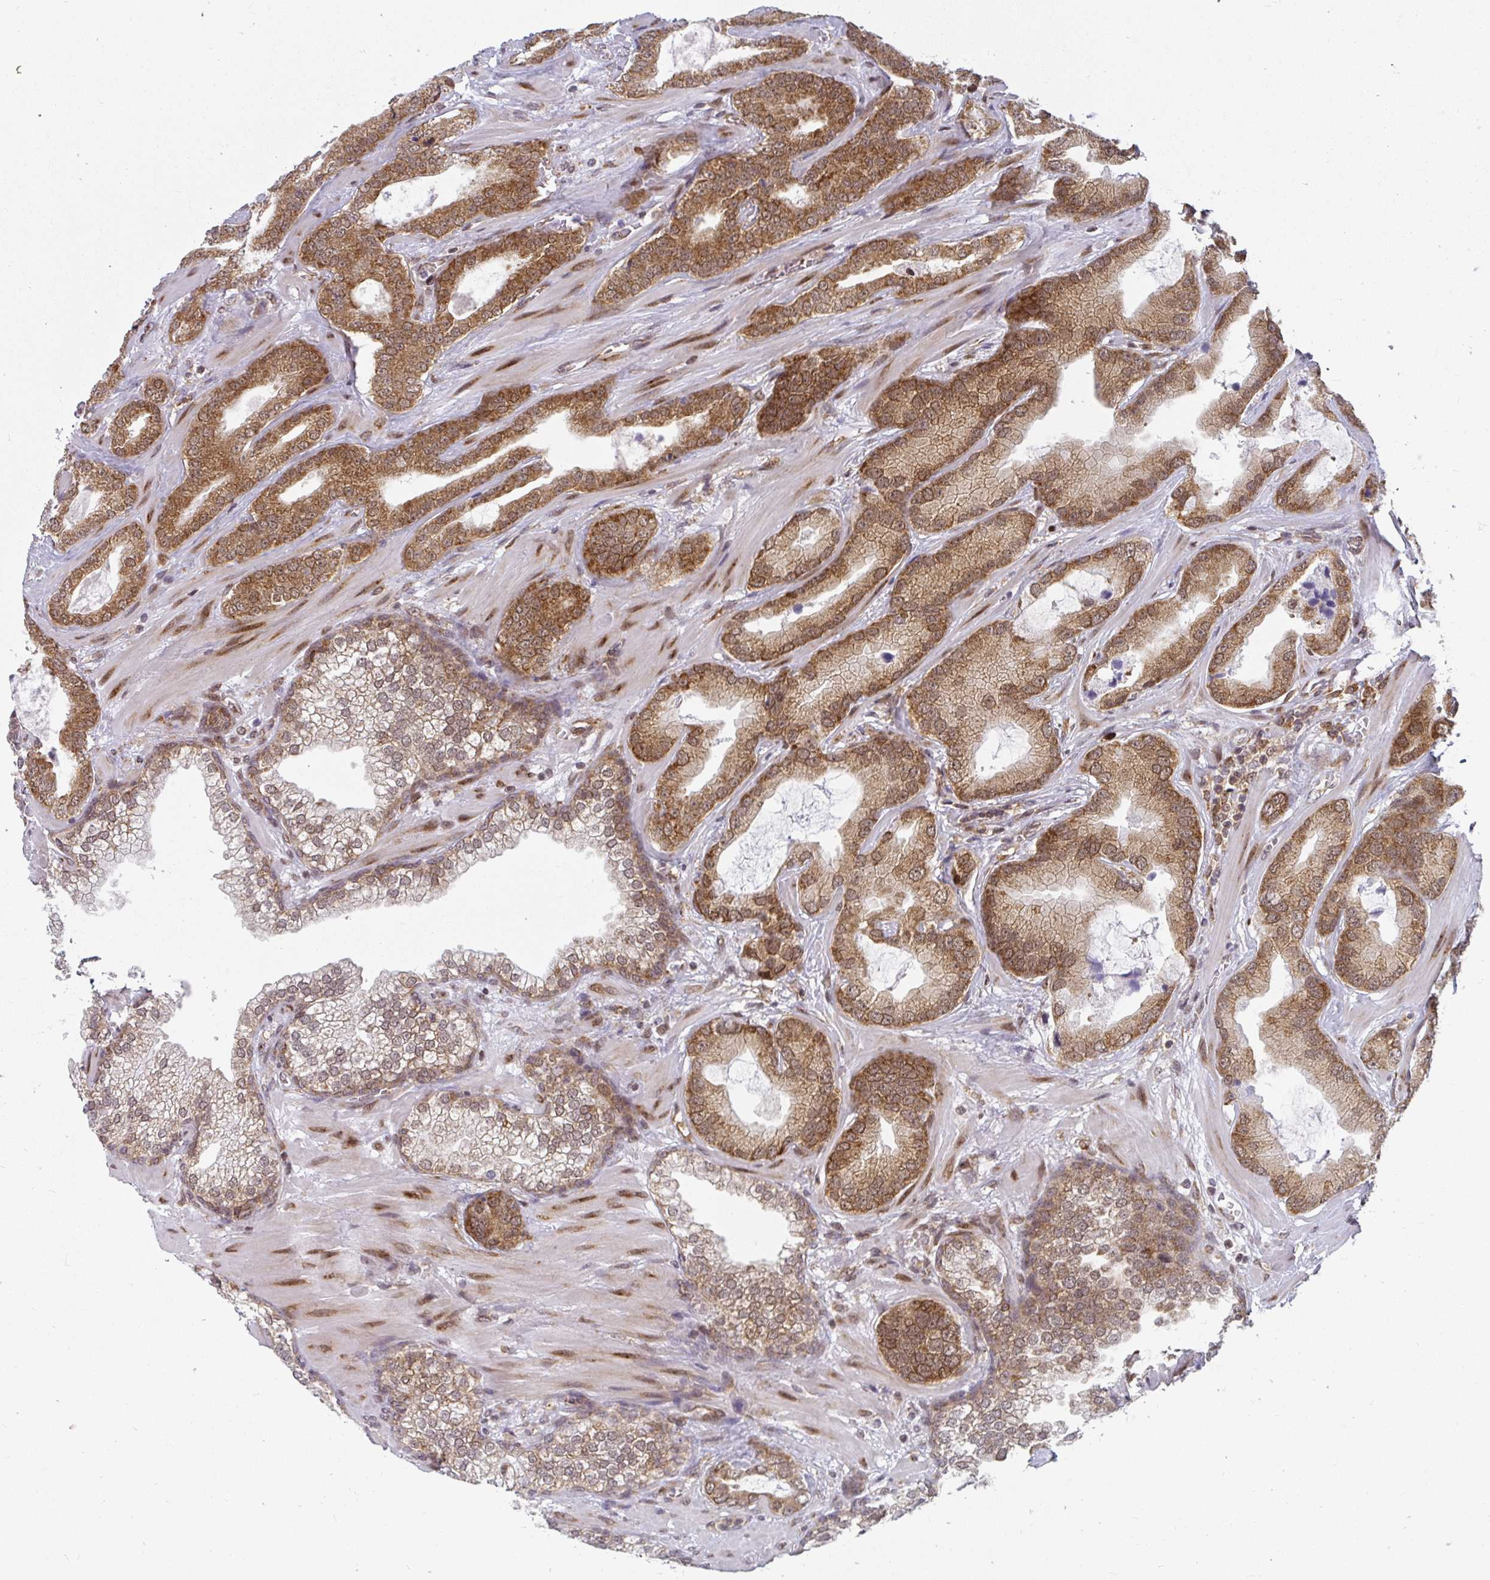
{"staining": {"intensity": "moderate", "quantity": ">75%", "location": "cytoplasmic/membranous,nuclear"}, "tissue": "prostate cancer", "cell_type": "Tumor cells", "image_type": "cancer", "snomed": [{"axis": "morphology", "description": "Adenocarcinoma, Low grade"}, {"axis": "topography", "description": "Prostate"}], "caption": "Low-grade adenocarcinoma (prostate) stained for a protein (brown) exhibits moderate cytoplasmic/membranous and nuclear positive expression in approximately >75% of tumor cells.", "gene": "SYNCRIP", "patient": {"sex": "male", "age": 62}}